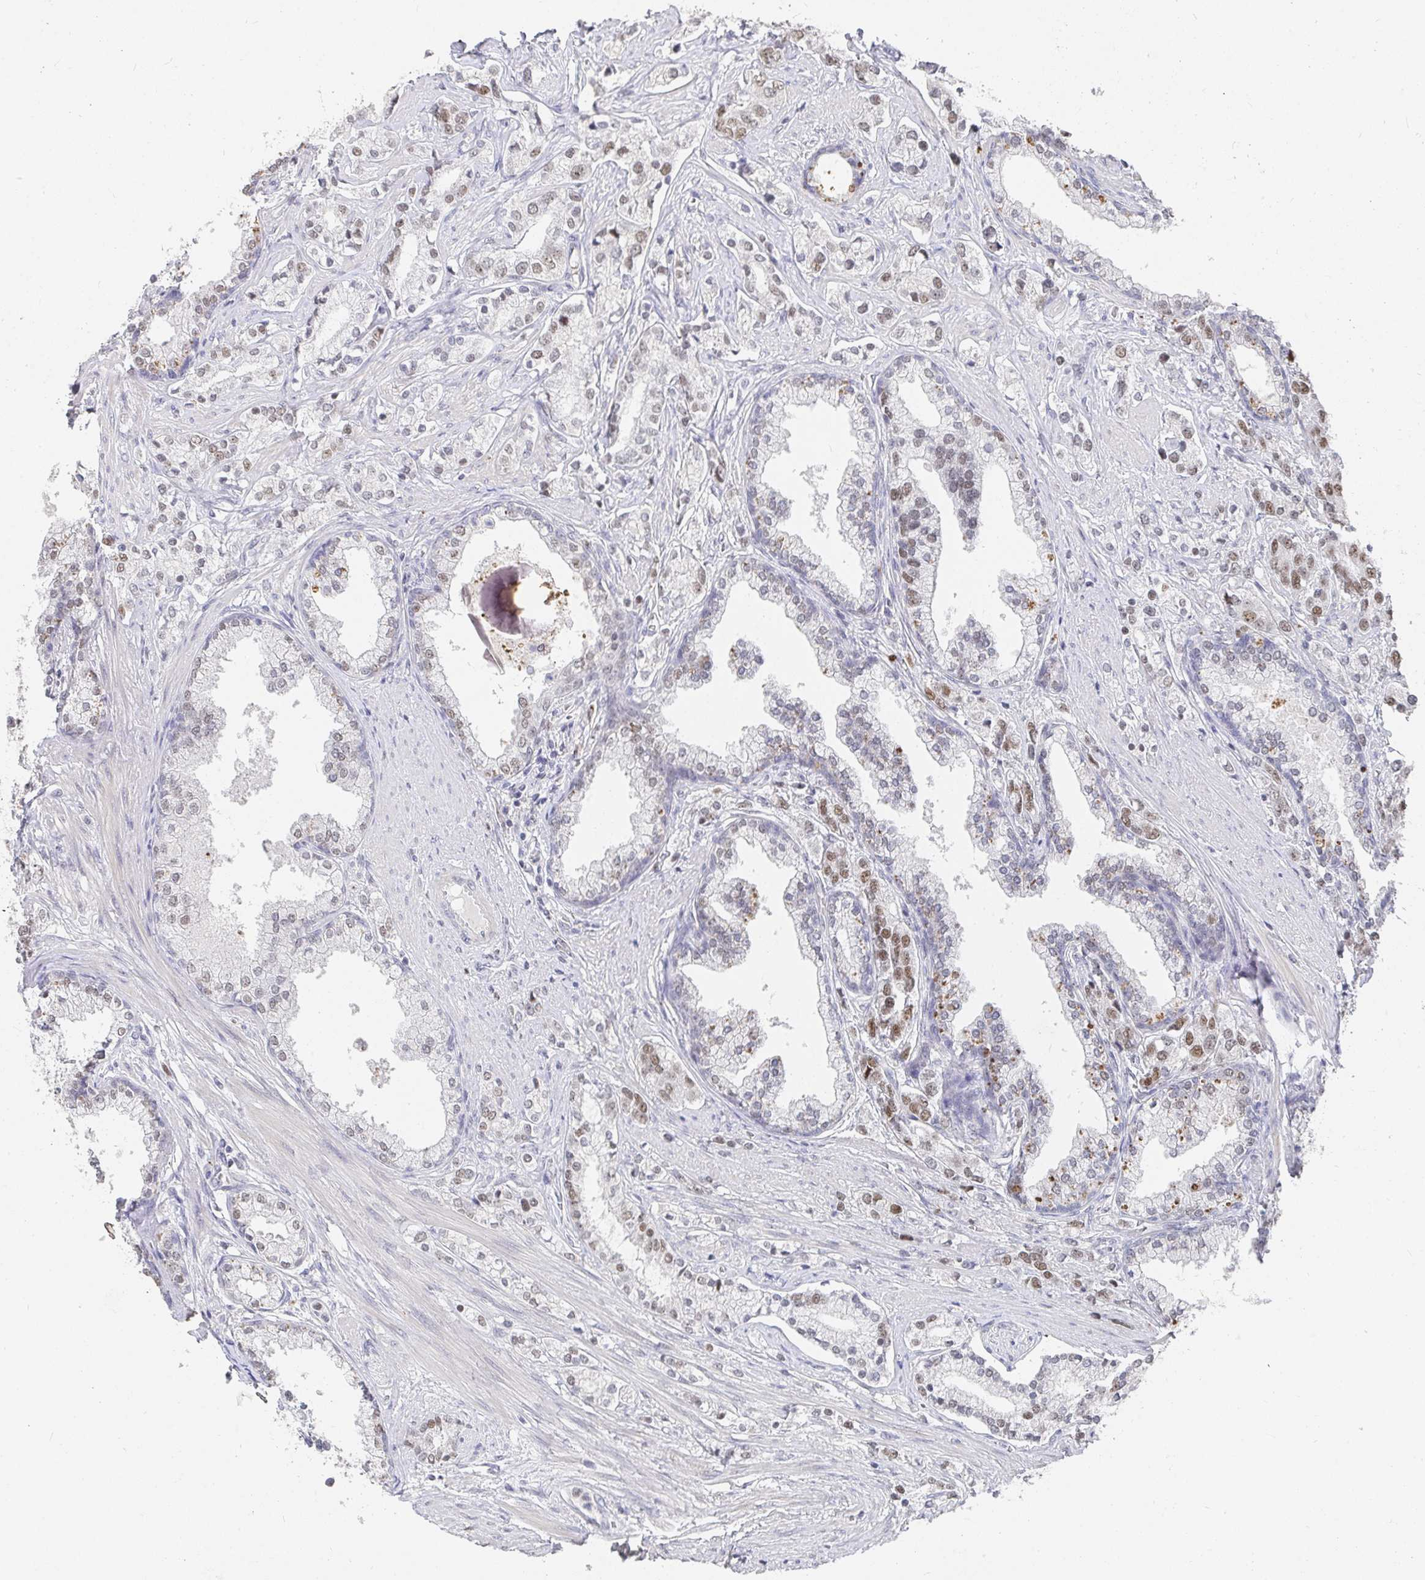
{"staining": {"intensity": "moderate", "quantity": "25%-75%", "location": "nuclear"}, "tissue": "prostate cancer", "cell_type": "Tumor cells", "image_type": "cancer", "snomed": [{"axis": "morphology", "description": "Adenocarcinoma, High grade"}, {"axis": "topography", "description": "Prostate"}], "caption": "A micrograph of human prostate high-grade adenocarcinoma stained for a protein displays moderate nuclear brown staining in tumor cells.", "gene": "RCOR1", "patient": {"sex": "male", "age": 58}}